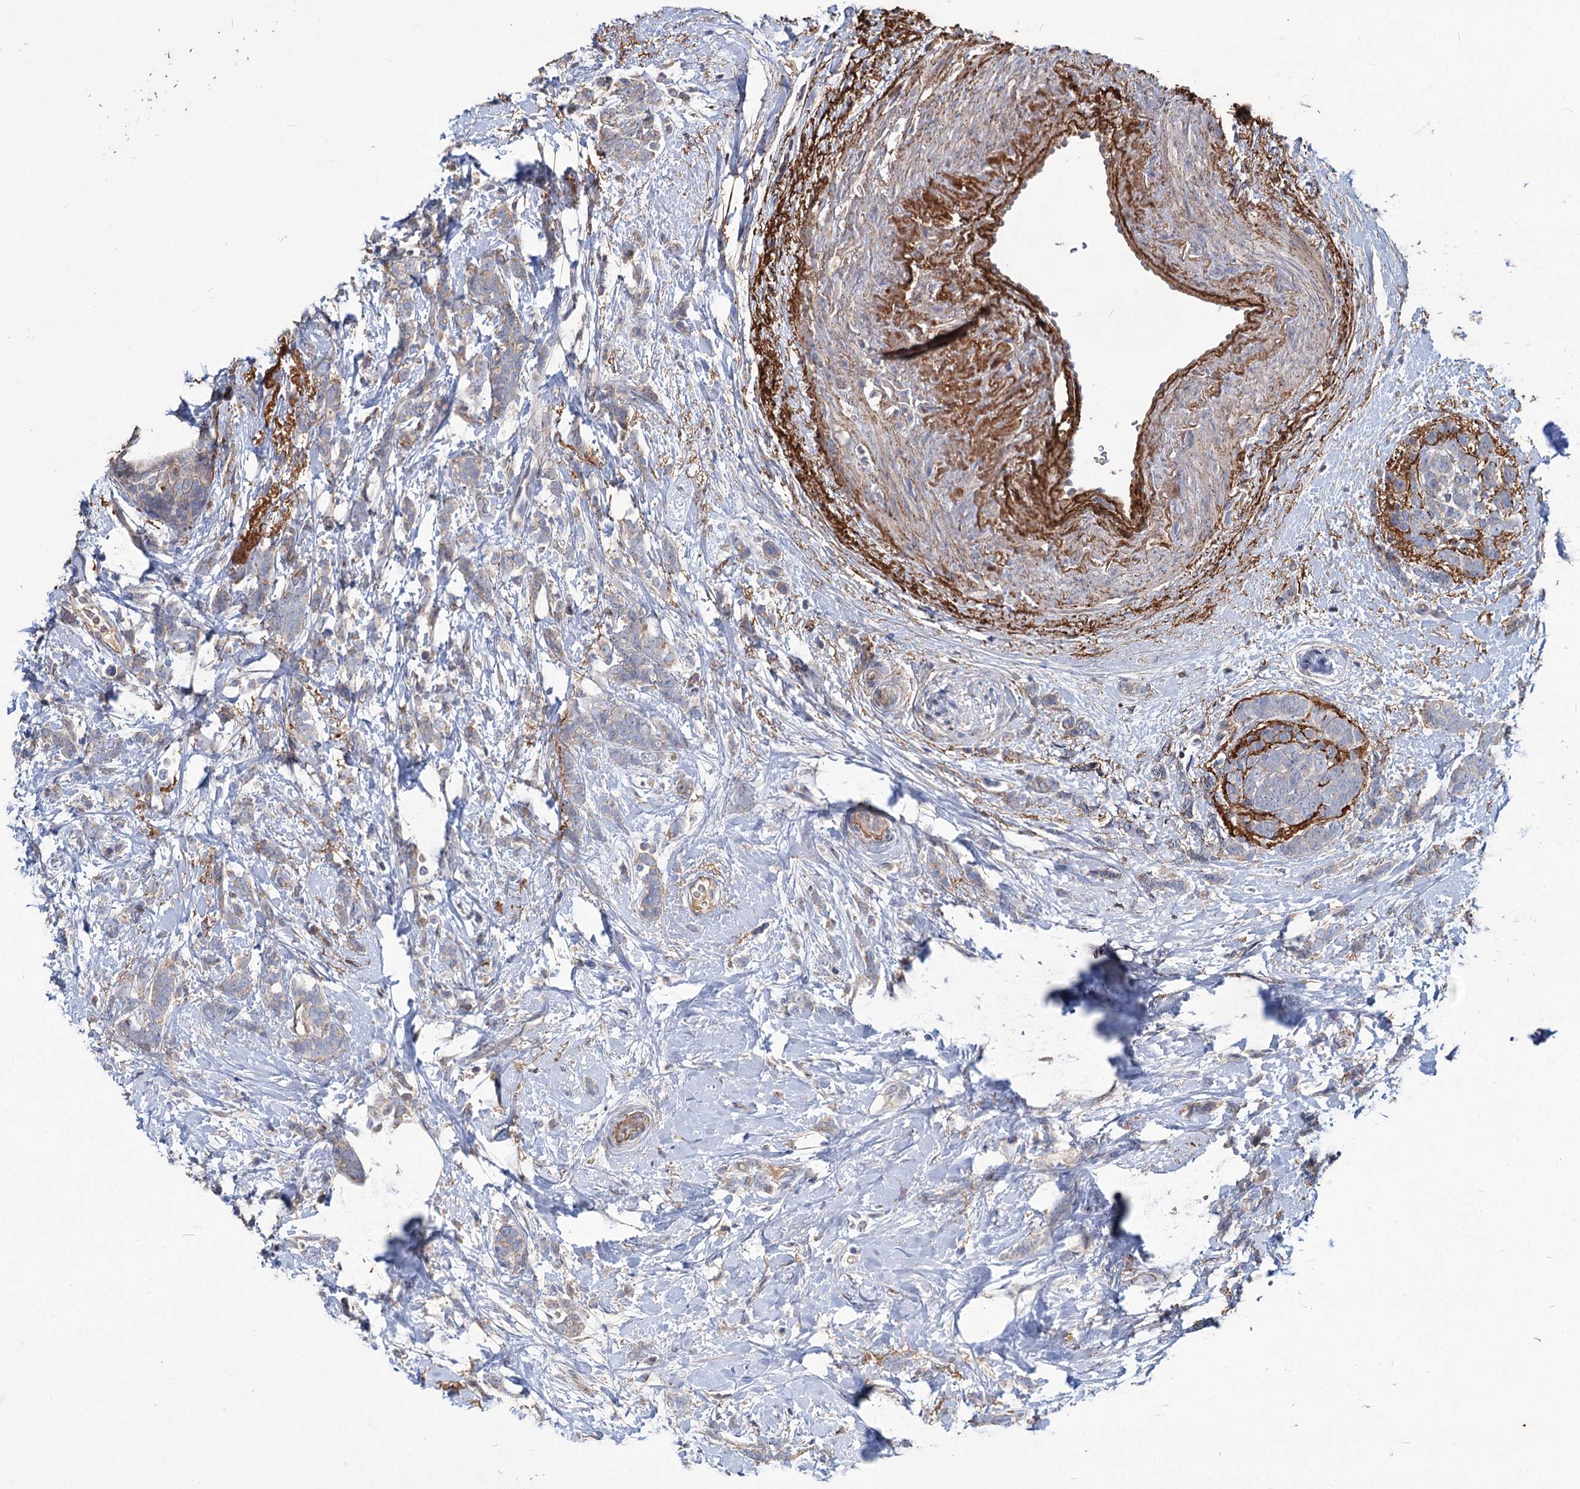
{"staining": {"intensity": "weak", "quantity": "<25%", "location": "cytoplasmic/membranous"}, "tissue": "breast cancer", "cell_type": "Tumor cells", "image_type": "cancer", "snomed": [{"axis": "morphology", "description": "Lobular carcinoma"}, {"axis": "topography", "description": "Breast"}], "caption": "IHC photomicrograph of neoplastic tissue: human breast cancer (lobular carcinoma) stained with DAB (3,3'-diaminobenzidine) demonstrates no significant protein positivity in tumor cells.", "gene": "URAD", "patient": {"sex": "female", "age": 58}}